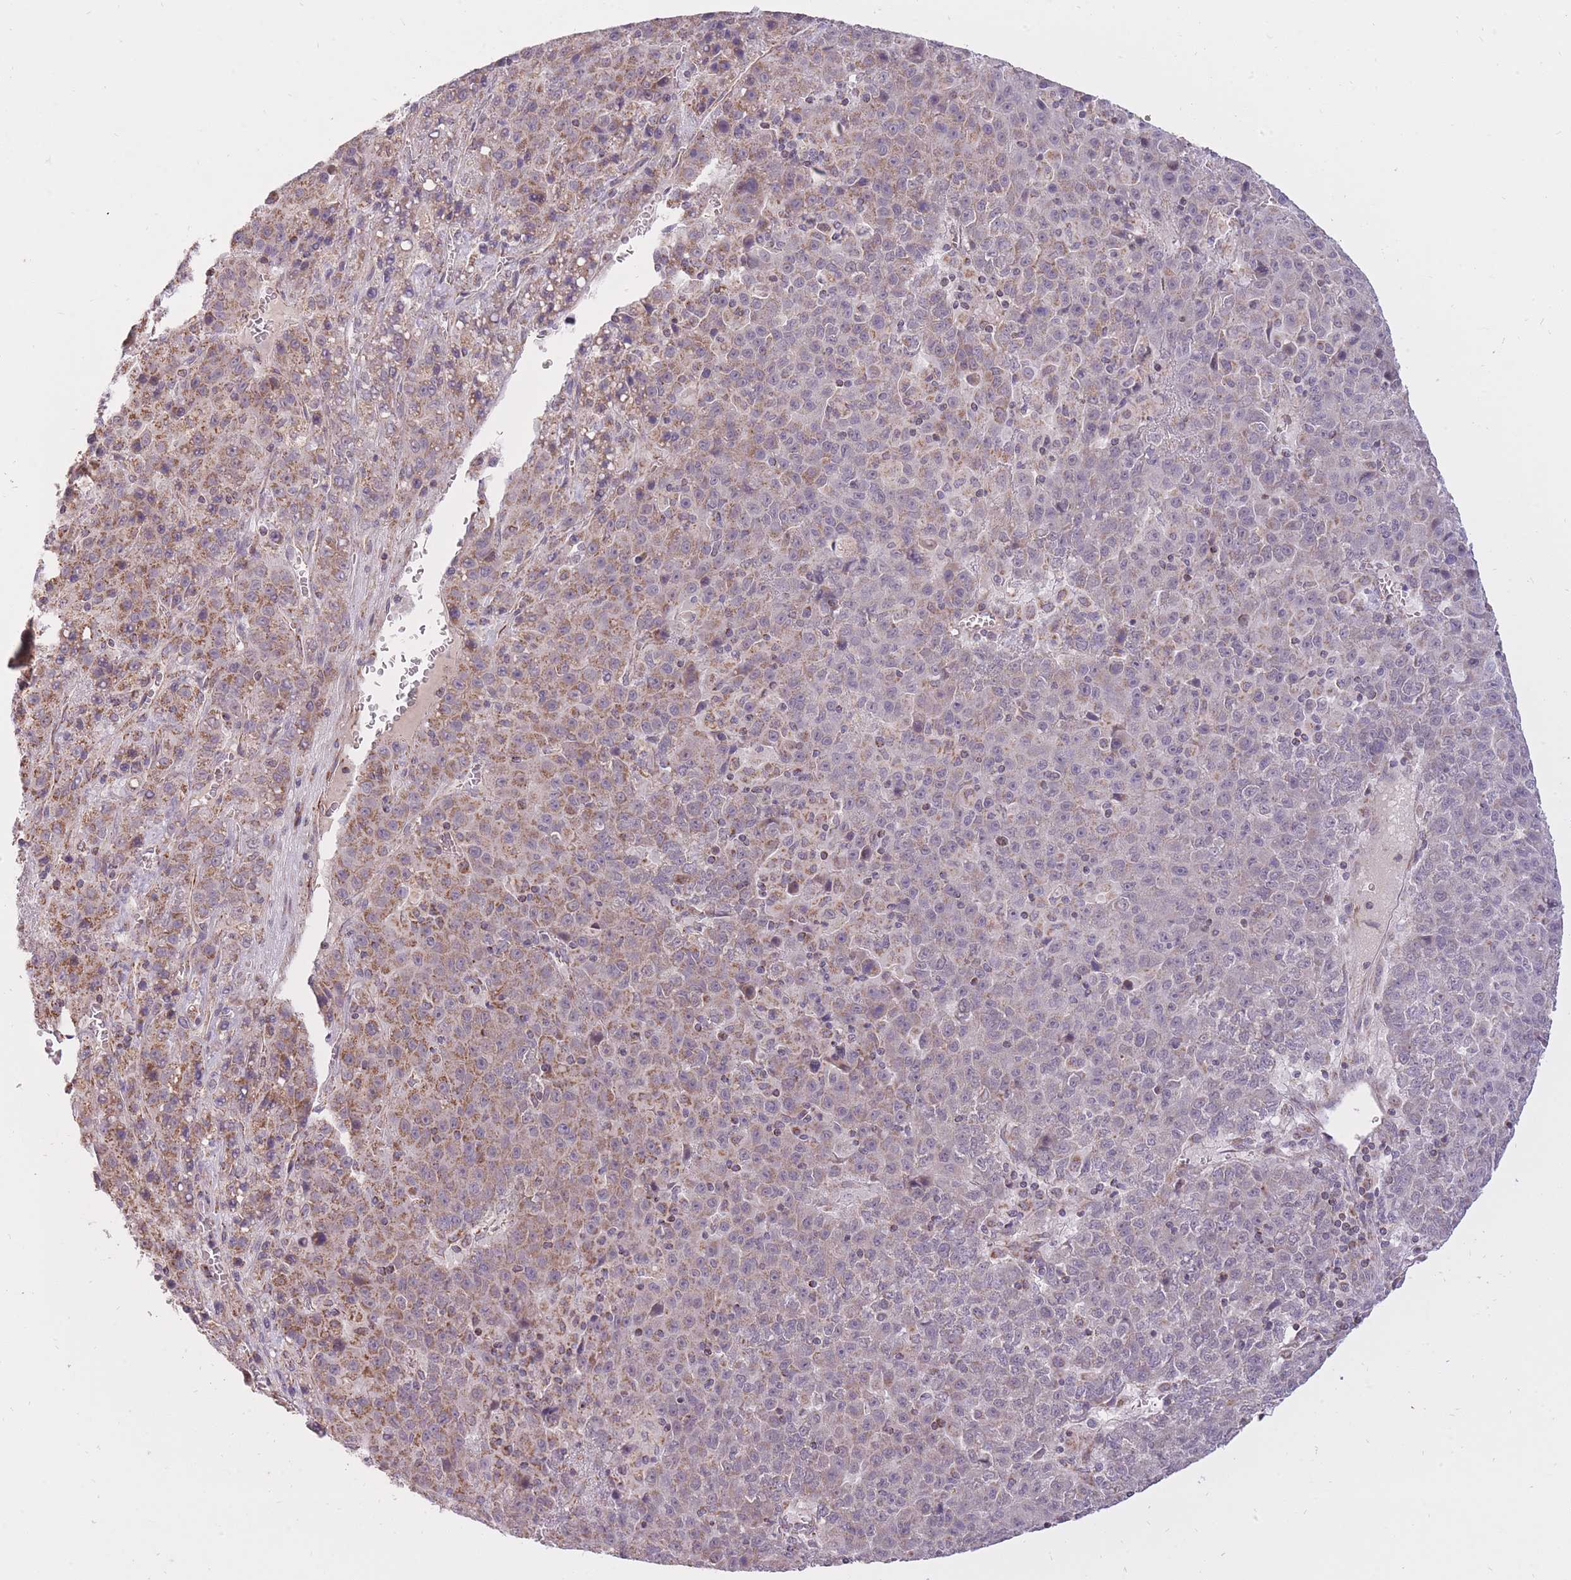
{"staining": {"intensity": "moderate", "quantity": "25%-75%", "location": "cytoplasmic/membranous"}, "tissue": "liver cancer", "cell_type": "Tumor cells", "image_type": "cancer", "snomed": [{"axis": "morphology", "description": "Carcinoma, Hepatocellular, NOS"}, {"axis": "topography", "description": "Liver"}], "caption": "Protein analysis of liver hepatocellular carcinoma tissue displays moderate cytoplasmic/membranous positivity in approximately 25%-75% of tumor cells.", "gene": "LIN7C", "patient": {"sex": "female", "age": 53}}